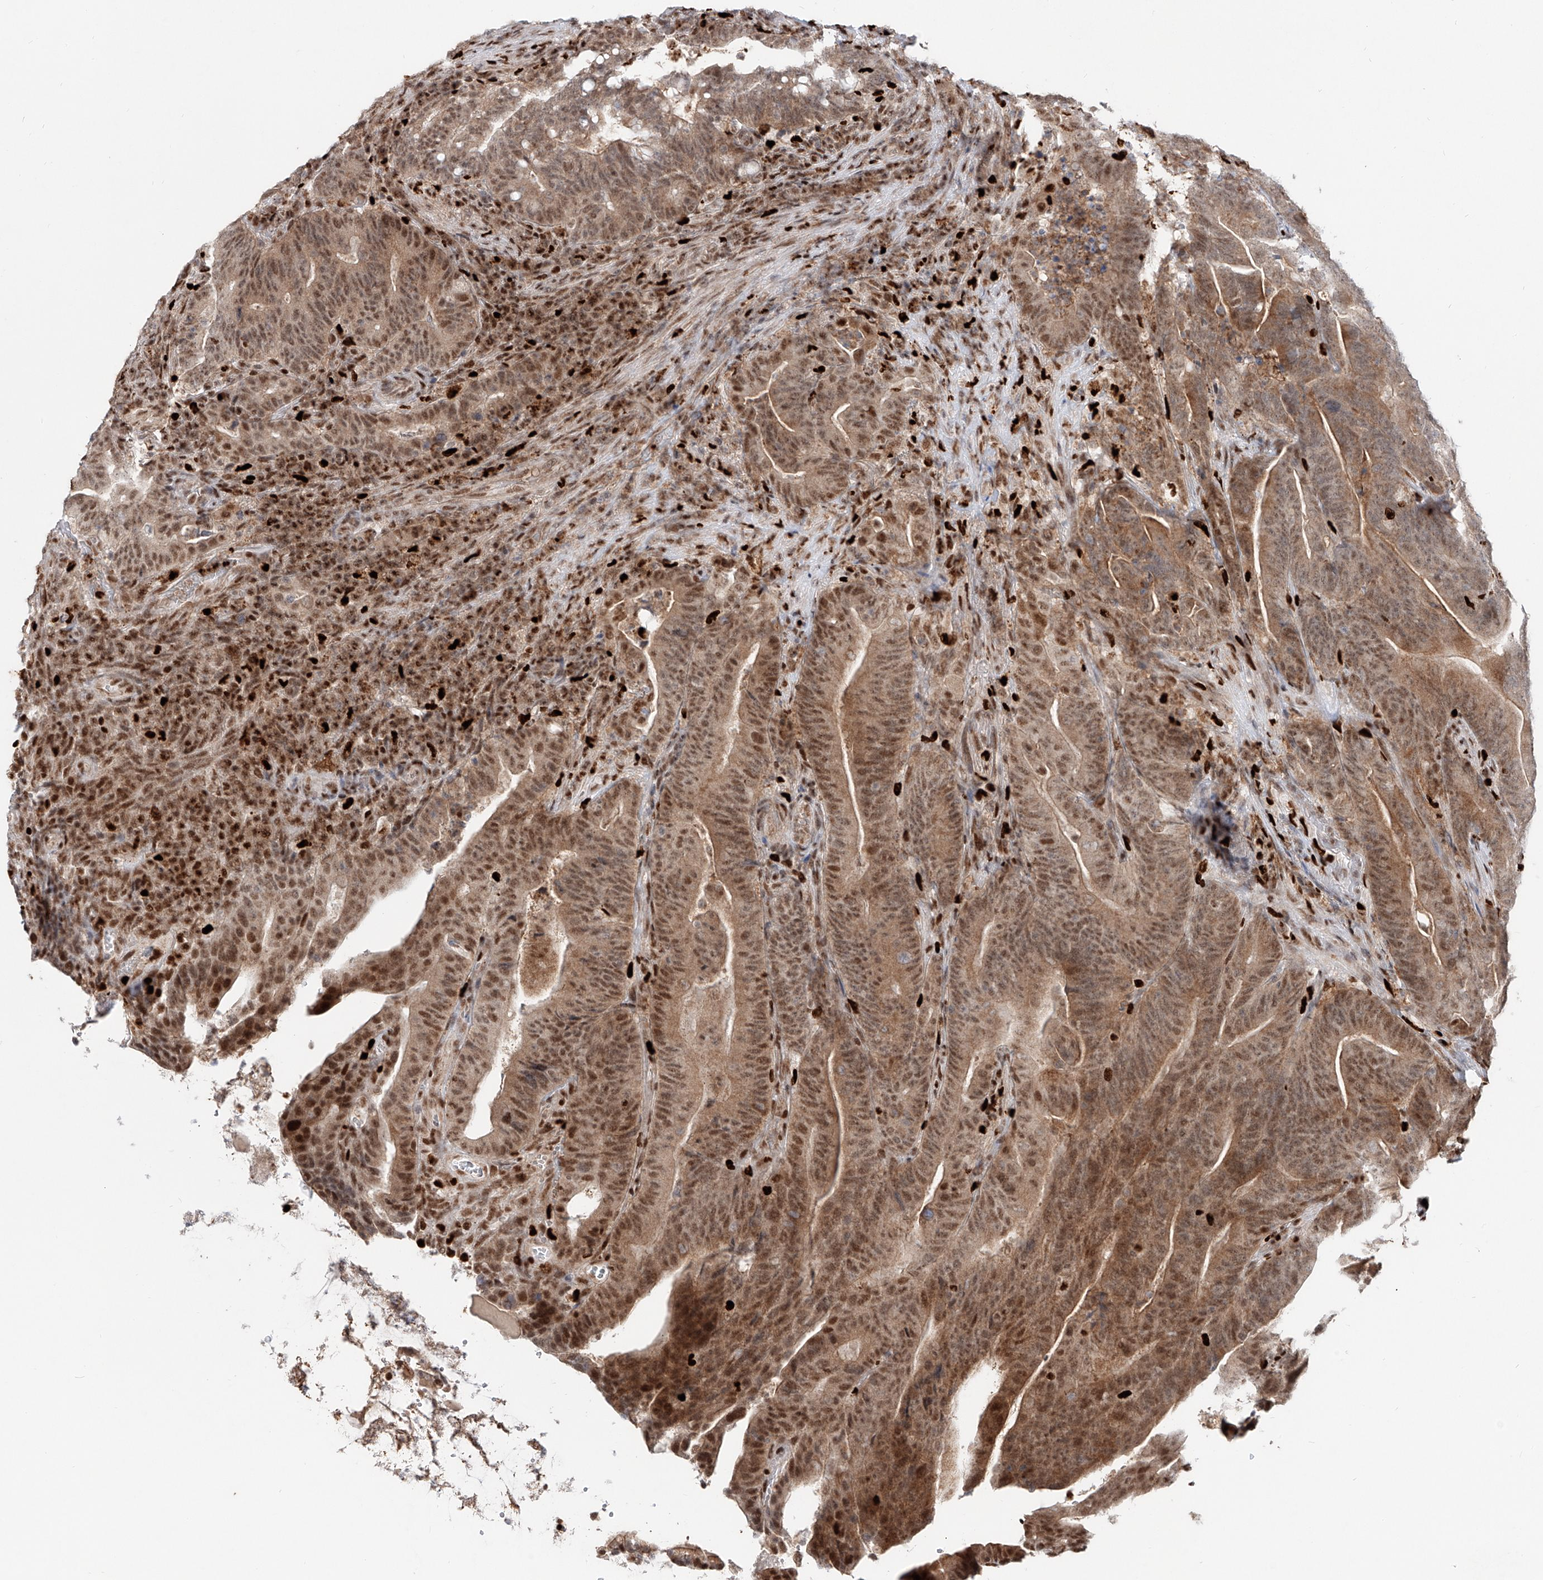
{"staining": {"intensity": "moderate", "quantity": ">75%", "location": "cytoplasmic/membranous,nuclear"}, "tissue": "colorectal cancer", "cell_type": "Tumor cells", "image_type": "cancer", "snomed": [{"axis": "morphology", "description": "Adenocarcinoma, NOS"}, {"axis": "topography", "description": "Colon"}], "caption": "Moderate cytoplasmic/membranous and nuclear protein expression is present in about >75% of tumor cells in adenocarcinoma (colorectal). Using DAB (brown) and hematoxylin (blue) stains, captured at high magnification using brightfield microscopy.", "gene": "DZIP1L", "patient": {"sex": "female", "age": 66}}